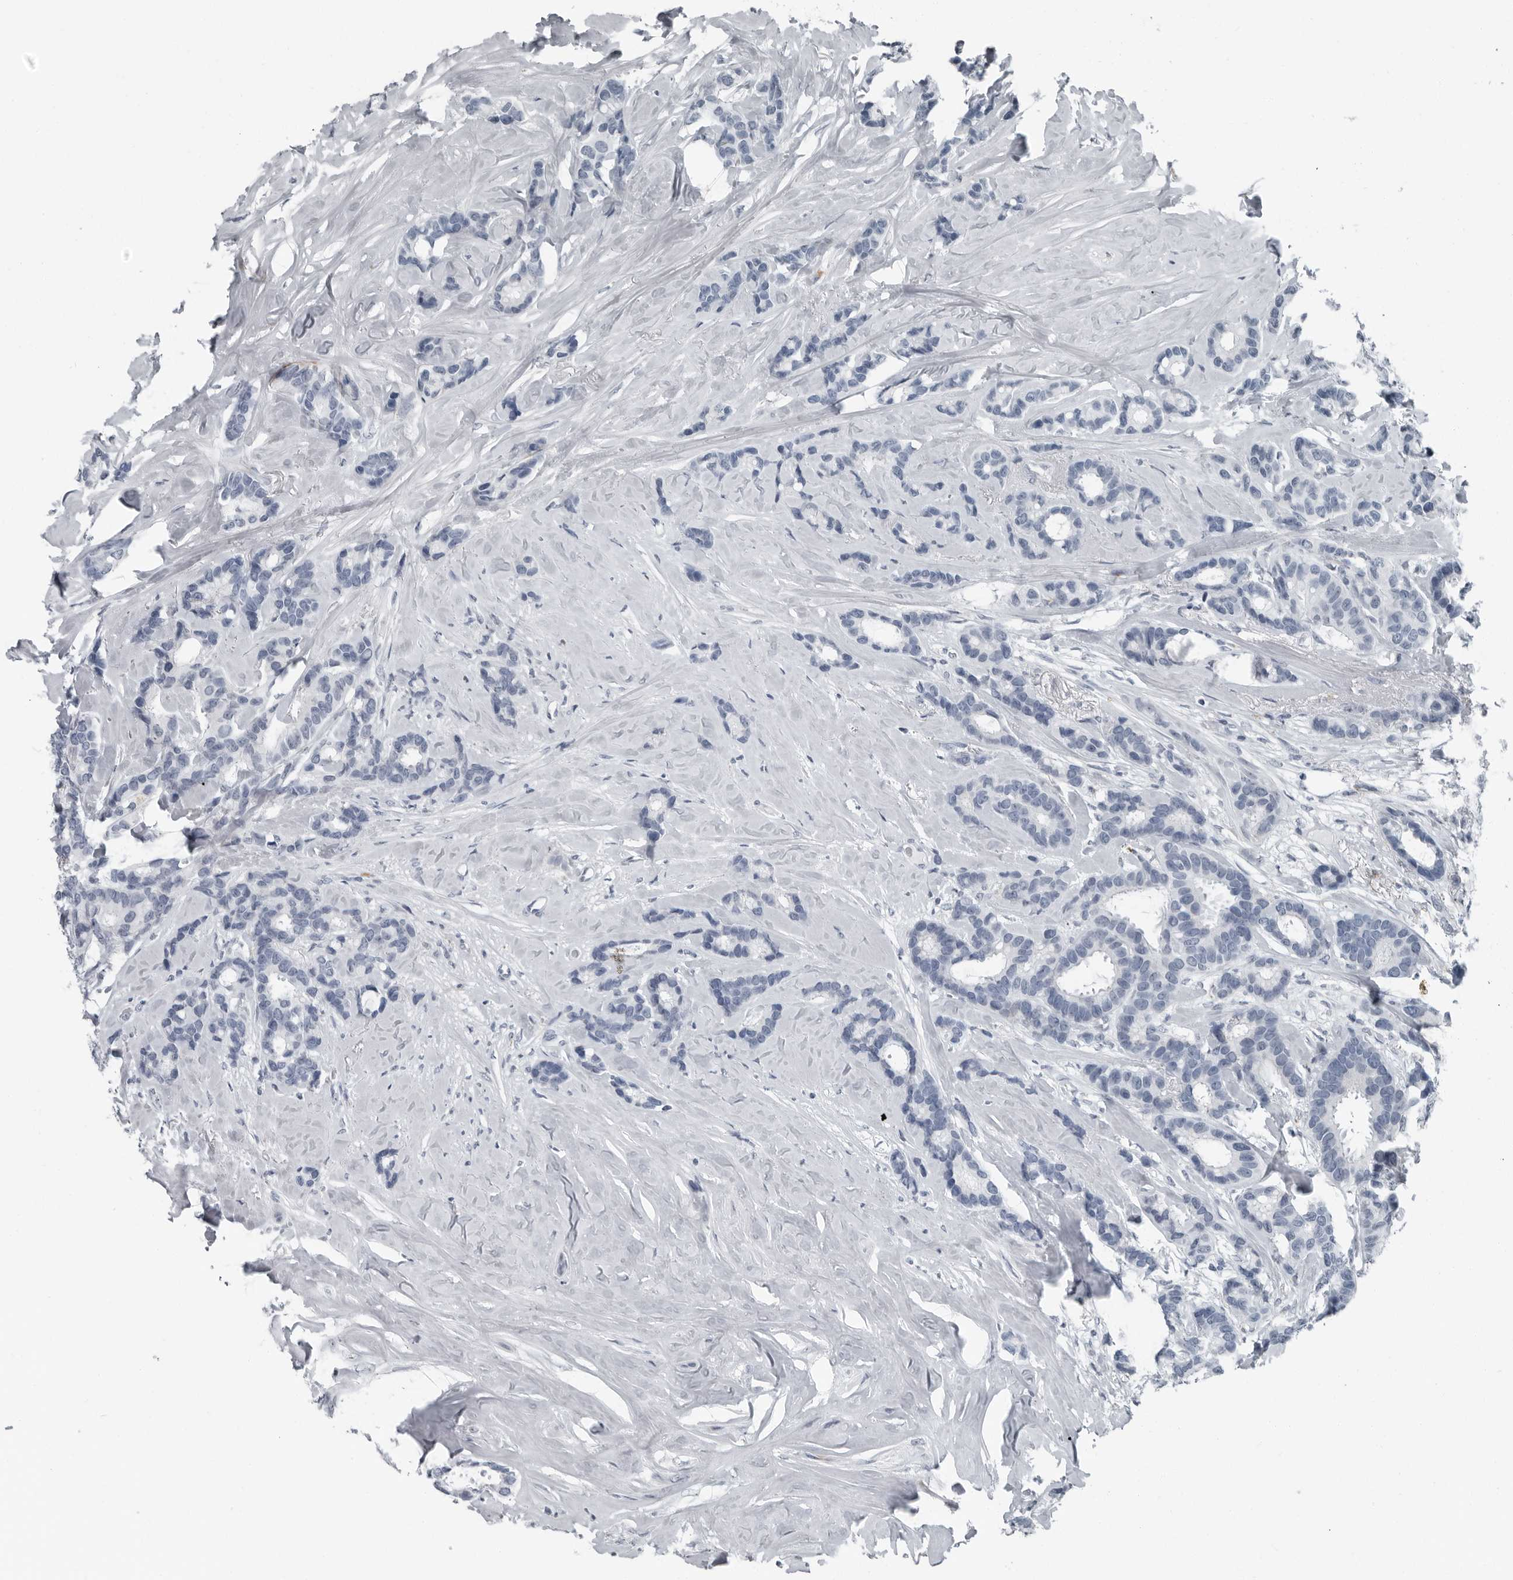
{"staining": {"intensity": "negative", "quantity": "none", "location": "none"}, "tissue": "breast cancer", "cell_type": "Tumor cells", "image_type": "cancer", "snomed": [{"axis": "morphology", "description": "Duct carcinoma"}, {"axis": "topography", "description": "Breast"}], "caption": "There is no significant expression in tumor cells of breast cancer. (Stains: DAB (3,3'-diaminobenzidine) IHC with hematoxylin counter stain, Microscopy: brightfield microscopy at high magnification).", "gene": "PDCD11", "patient": {"sex": "female", "age": 87}}